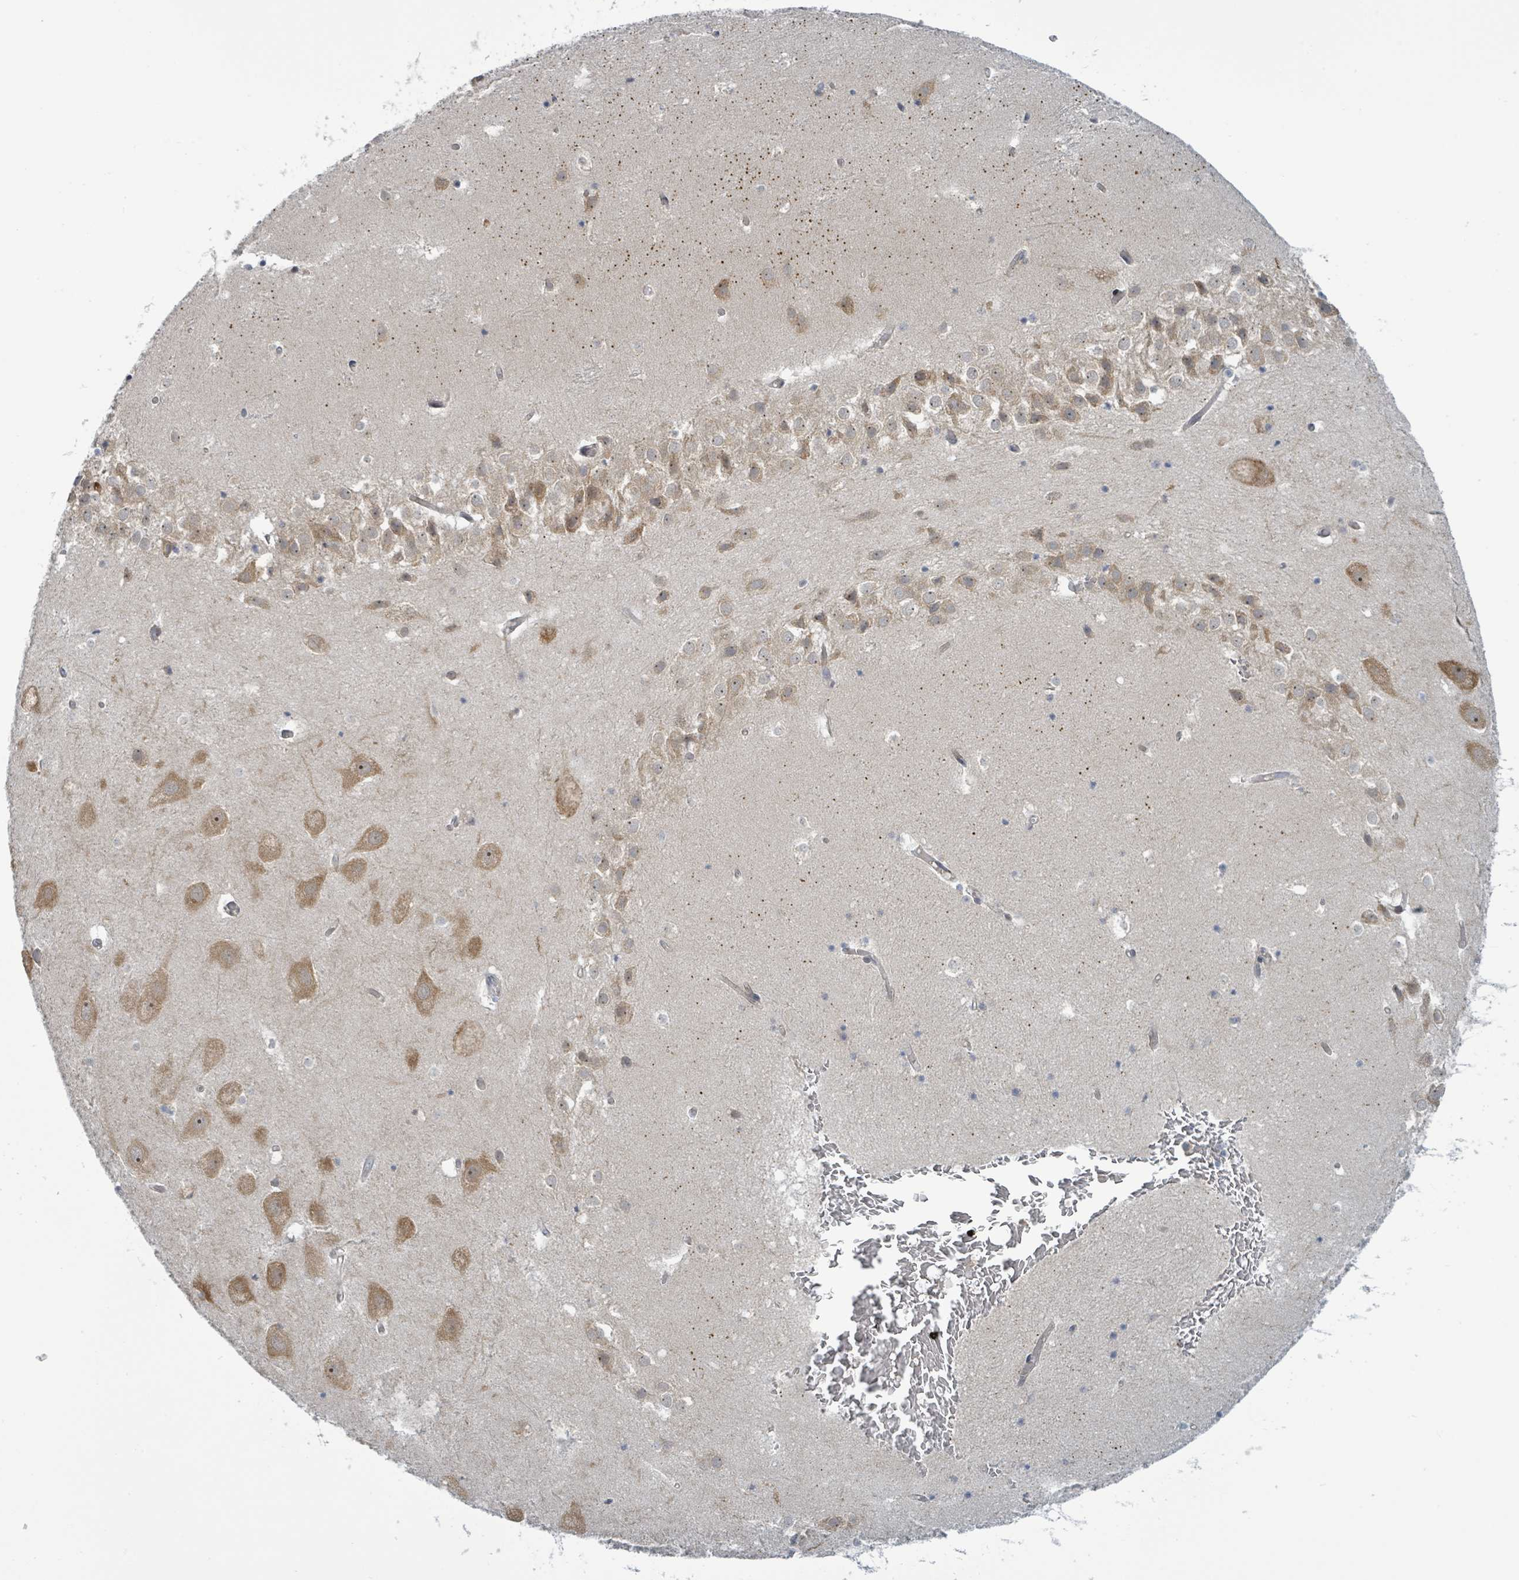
{"staining": {"intensity": "negative", "quantity": "none", "location": "none"}, "tissue": "hippocampus", "cell_type": "Glial cells", "image_type": "normal", "snomed": [{"axis": "morphology", "description": "Normal tissue, NOS"}, {"axis": "topography", "description": "Hippocampus"}], "caption": "High magnification brightfield microscopy of normal hippocampus stained with DAB (3,3'-diaminobenzidine) (brown) and counterstained with hematoxylin (blue): glial cells show no significant expression. (DAB immunohistochemistry (IHC), high magnification).", "gene": "RPL32", "patient": {"sex": "female", "age": 52}}